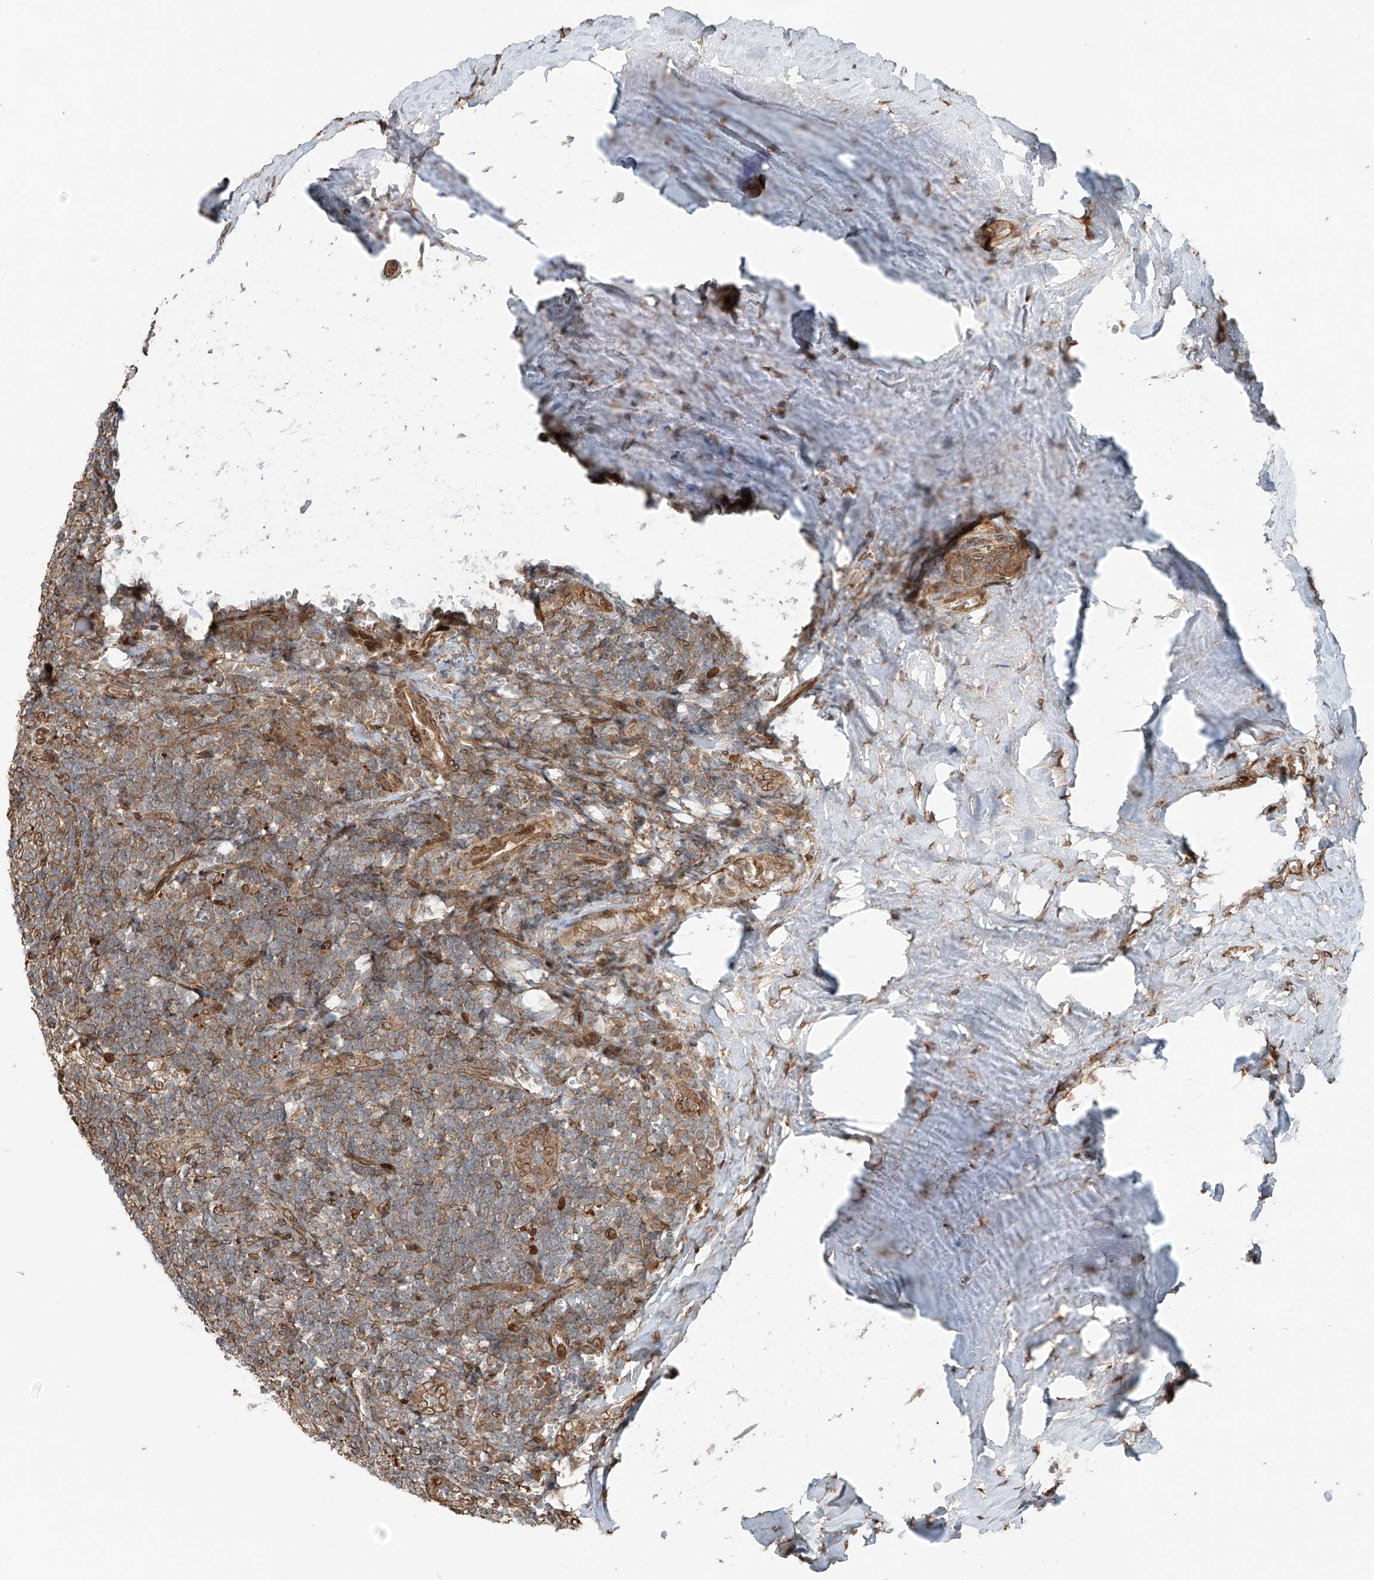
{"staining": {"intensity": "weak", "quantity": "25%-75%", "location": "cytoplasmic/membranous"}, "tissue": "tonsil", "cell_type": "Germinal center cells", "image_type": "normal", "snomed": [{"axis": "morphology", "description": "Normal tissue, NOS"}, {"axis": "topography", "description": "Tonsil"}], "caption": "Tonsil stained with IHC displays weak cytoplasmic/membranous positivity in about 25%-75% of germinal center cells. Using DAB (brown) and hematoxylin (blue) stains, captured at high magnification using brightfield microscopy.", "gene": "CEP162", "patient": {"sex": "male", "age": 27}}